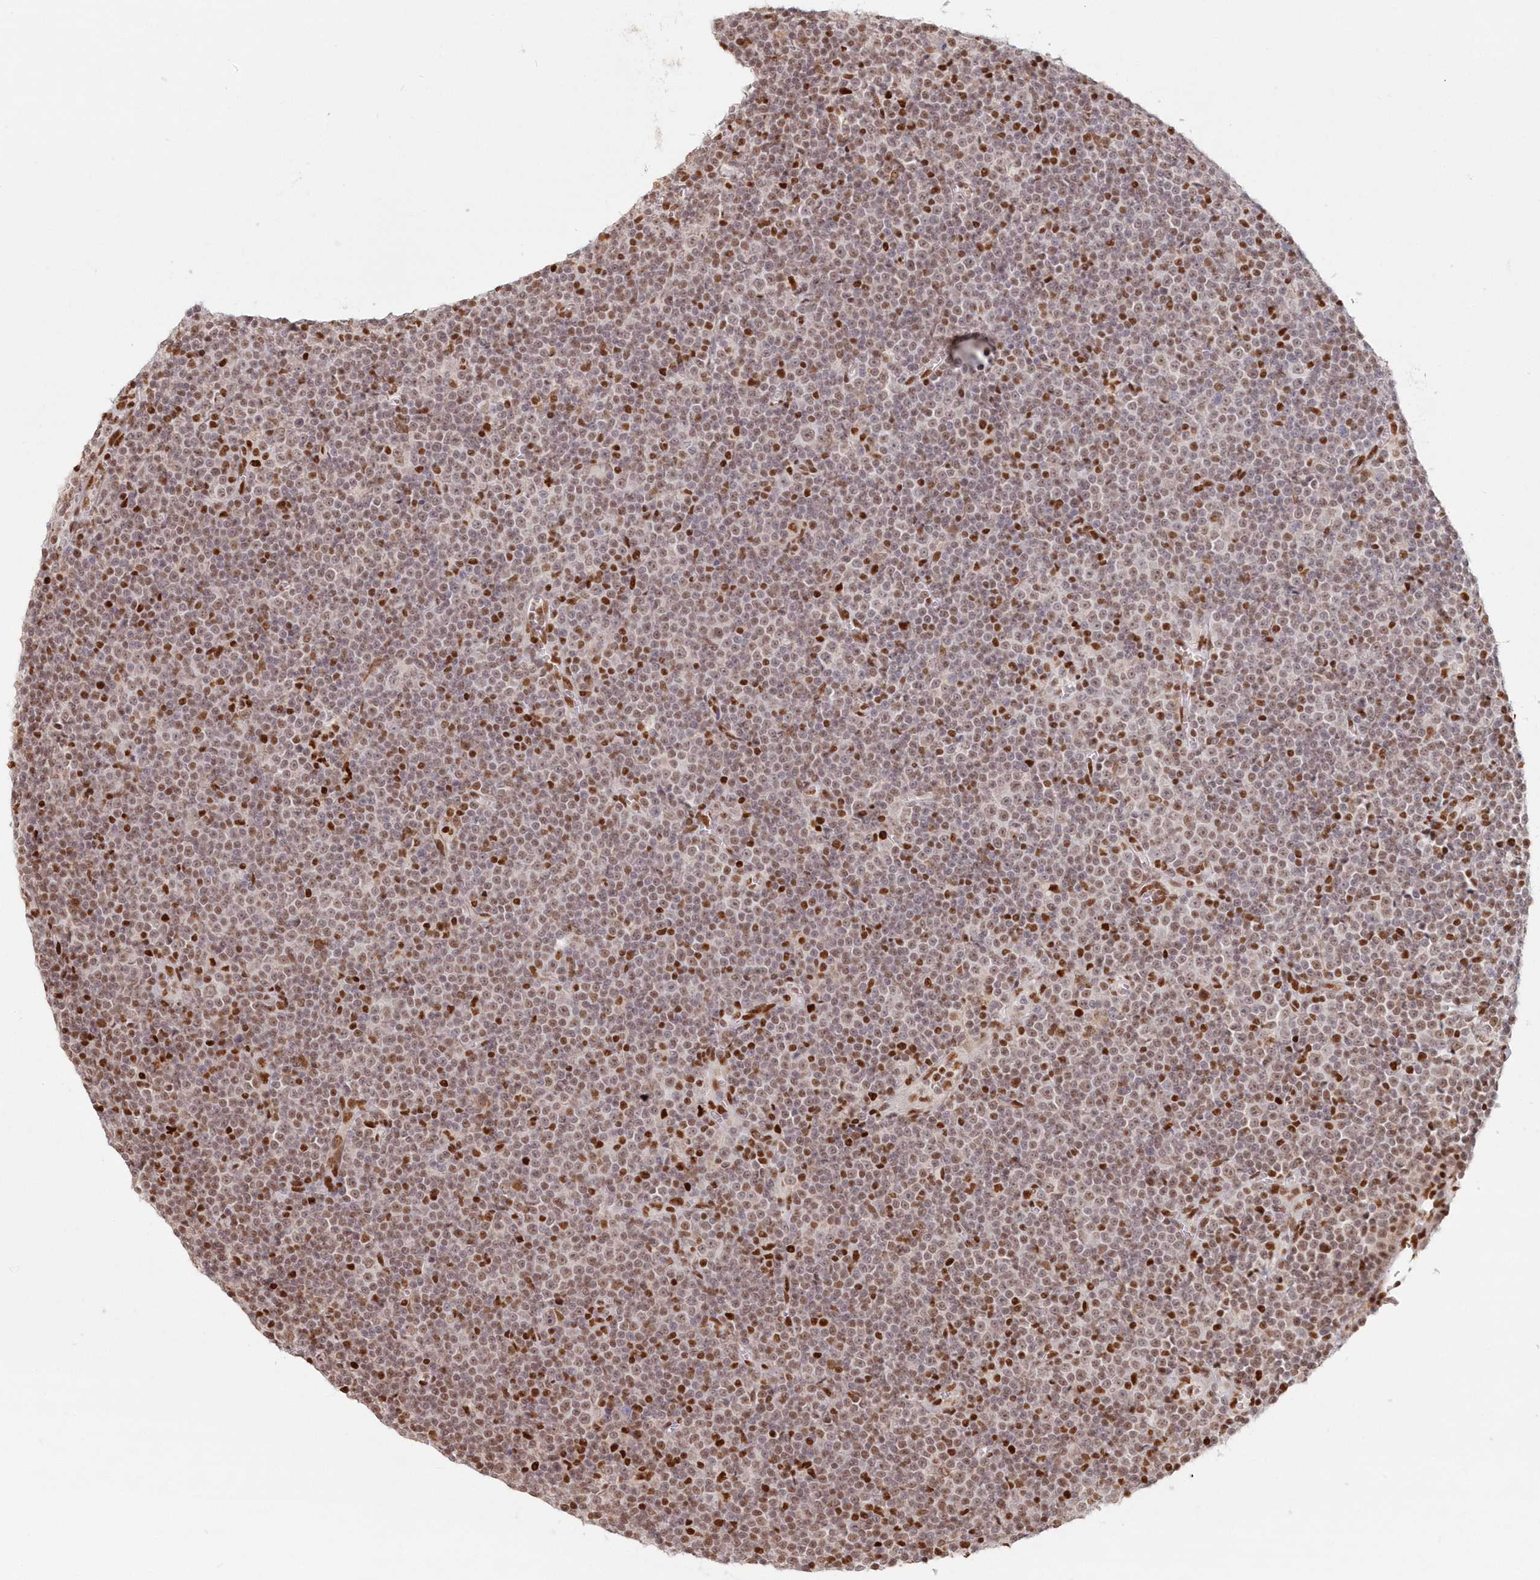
{"staining": {"intensity": "moderate", "quantity": "25%-75%", "location": "nuclear"}, "tissue": "lymphoma", "cell_type": "Tumor cells", "image_type": "cancer", "snomed": [{"axis": "morphology", "description": "Malignant lymphoma, non-Hodgkin's type, Low grade"}, {"axis": "topography", "description": "Lymph node"}], "caption": "Protein staining of malignant lymphoma, non-Hodgkin's type (low-grade) tissue exhibits moderate nuclear positivity in about 25%-75% of tumor cells. Using DAB (3,3'-diaminobenzidine) (brown) and hematoxylin (blue) stains, captured at high magnification using brightfield microscopy.", "gene": "POLR2B", "patient": {"sex": "female", "age": 67}}